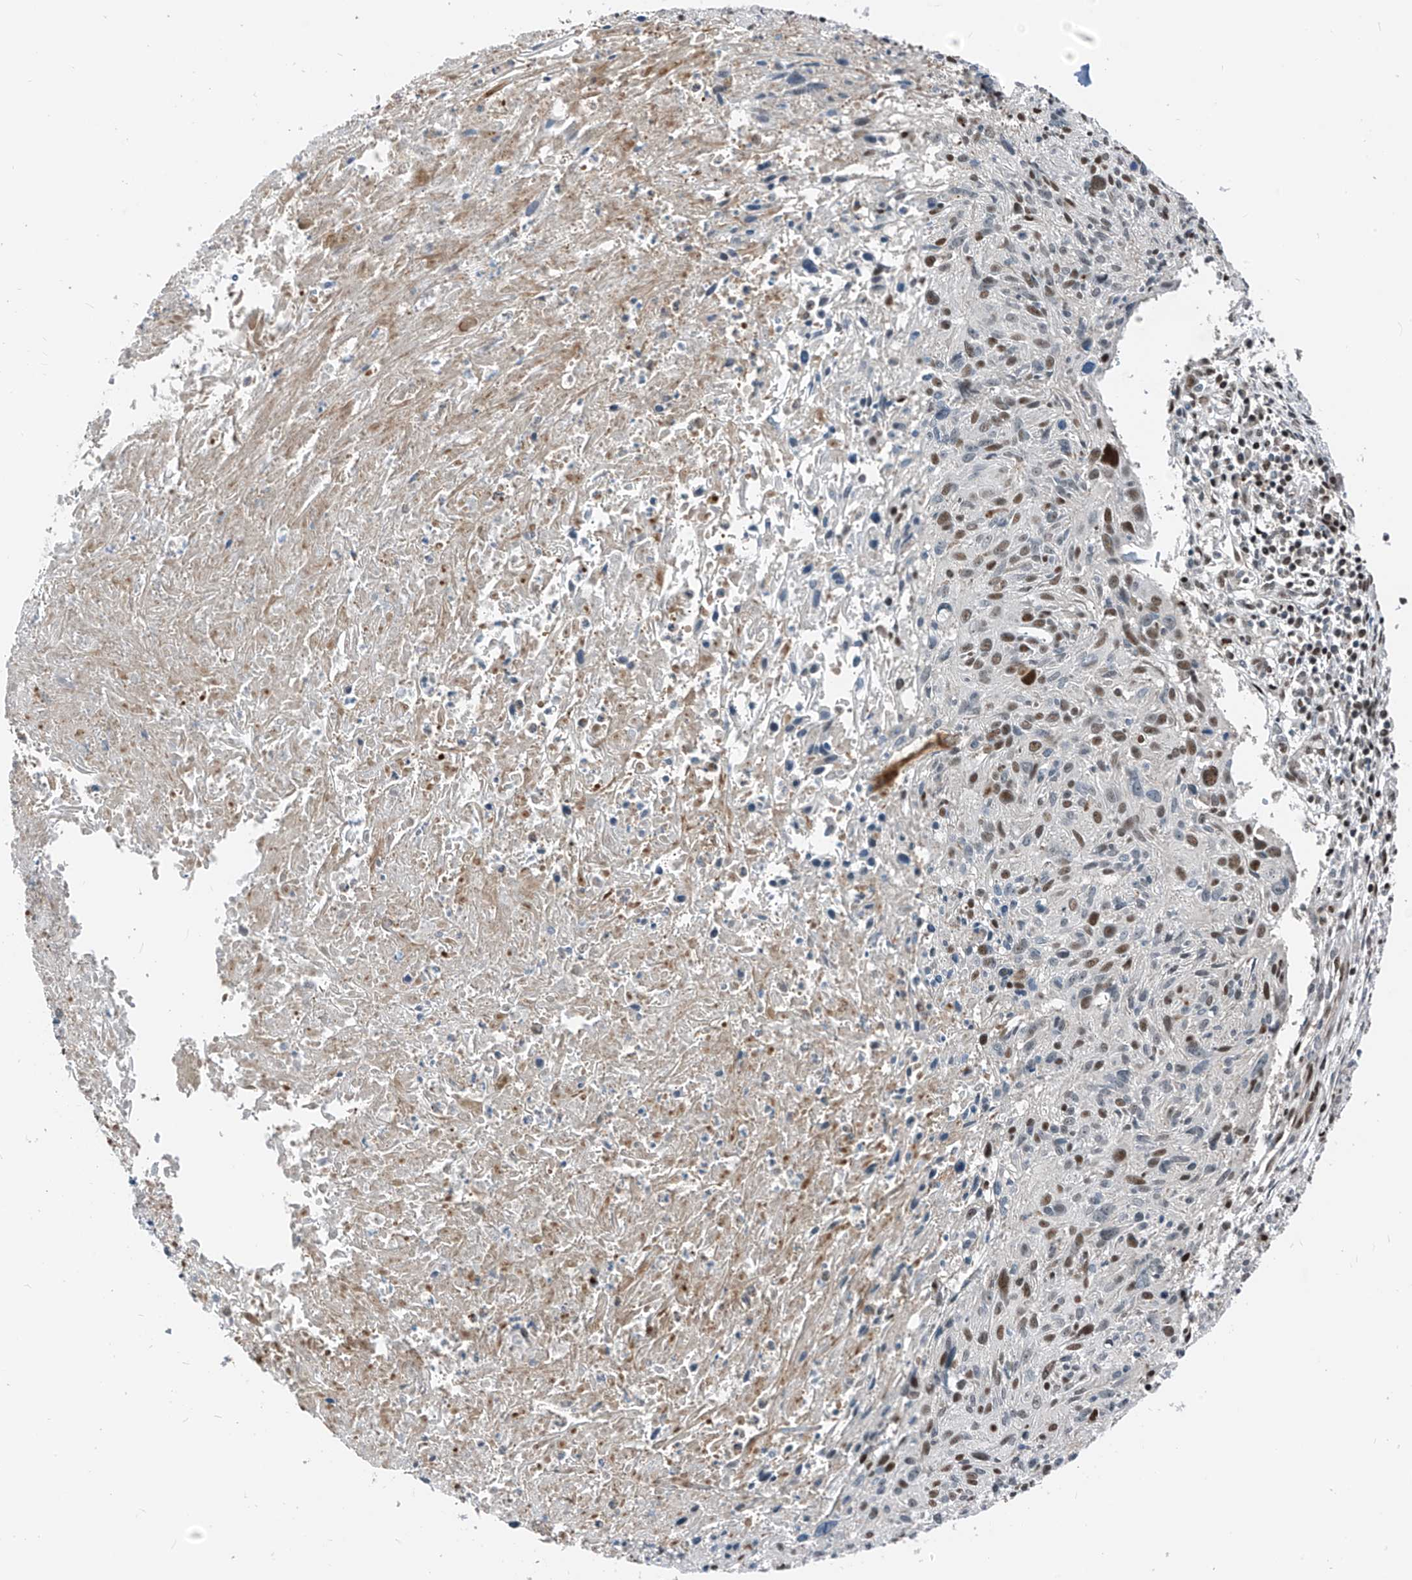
{"staining": {"intensity": "moderate", "quantity": "<25%", "location": "nuclear"}, "tissue": "cervical cancer", "cell_type": "Tumor cells", "image_type": "cancer", "snomed": [{"axis": "morphology", "description": "Squamous cell carcinoma, NOS"}, {"axis": "topography", "description": "Cervix"}], "caption": "This is a micrograph of immunohistochemistry staining of cervical cancer, which shows moderate staining in the nuclear of tumor cells.", "gene": "RBP7", "patient": {"sex": "female", "age": 51}}